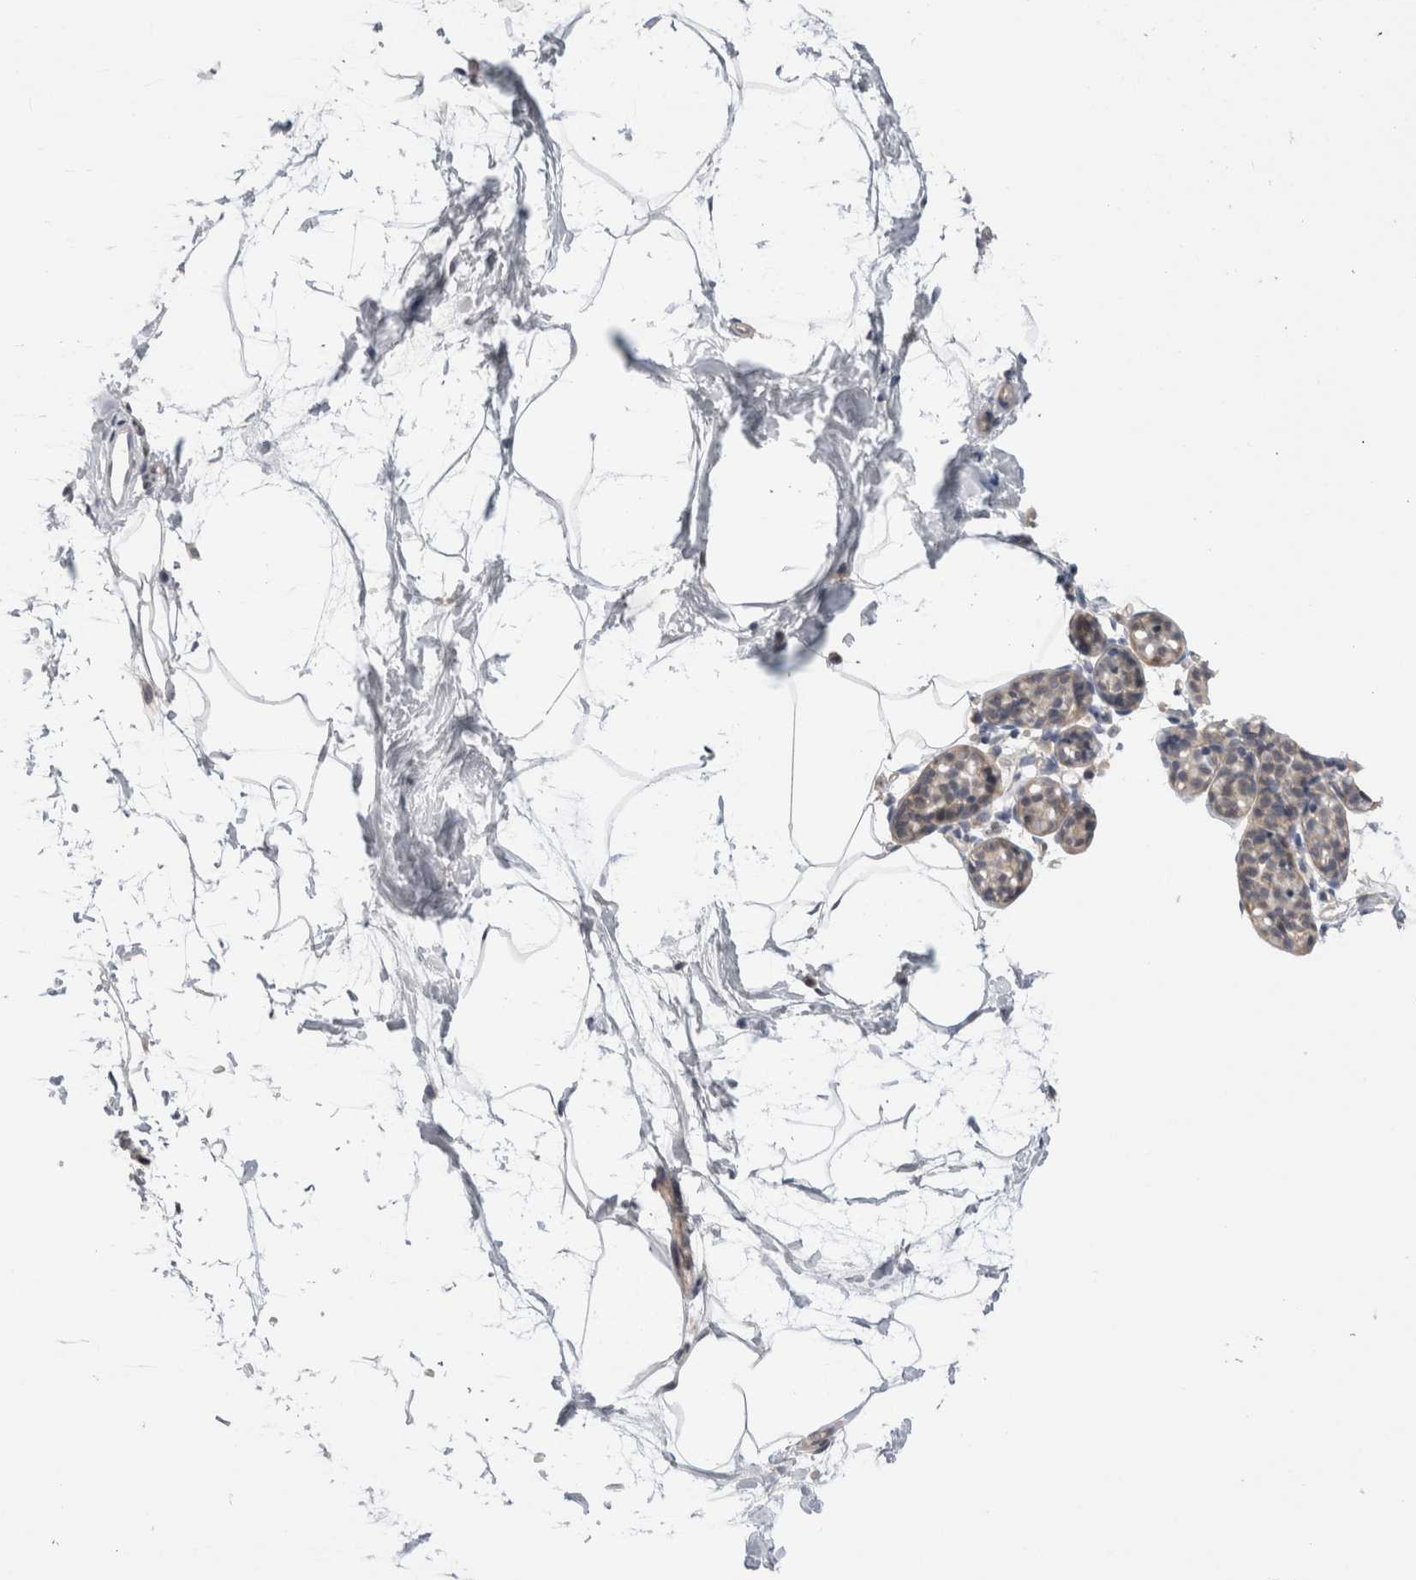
{"staining": {"intensity": "negative", "quantity": "none", "location": "none"}, "tissue": "breast", "cell_type": "Adipocytes", "image_type": "normal", "snomed": [{"axis": "morphology", "description": "Normal tissue, NOS"}, {"axis": "topography", "description": "Breast"}], "caption": "Protein analysis of unremarkable breast exhibits no significant expression in adipocytes.", "gene": "CRYBG1", "patient": {"sex": "female", "age": 62}}